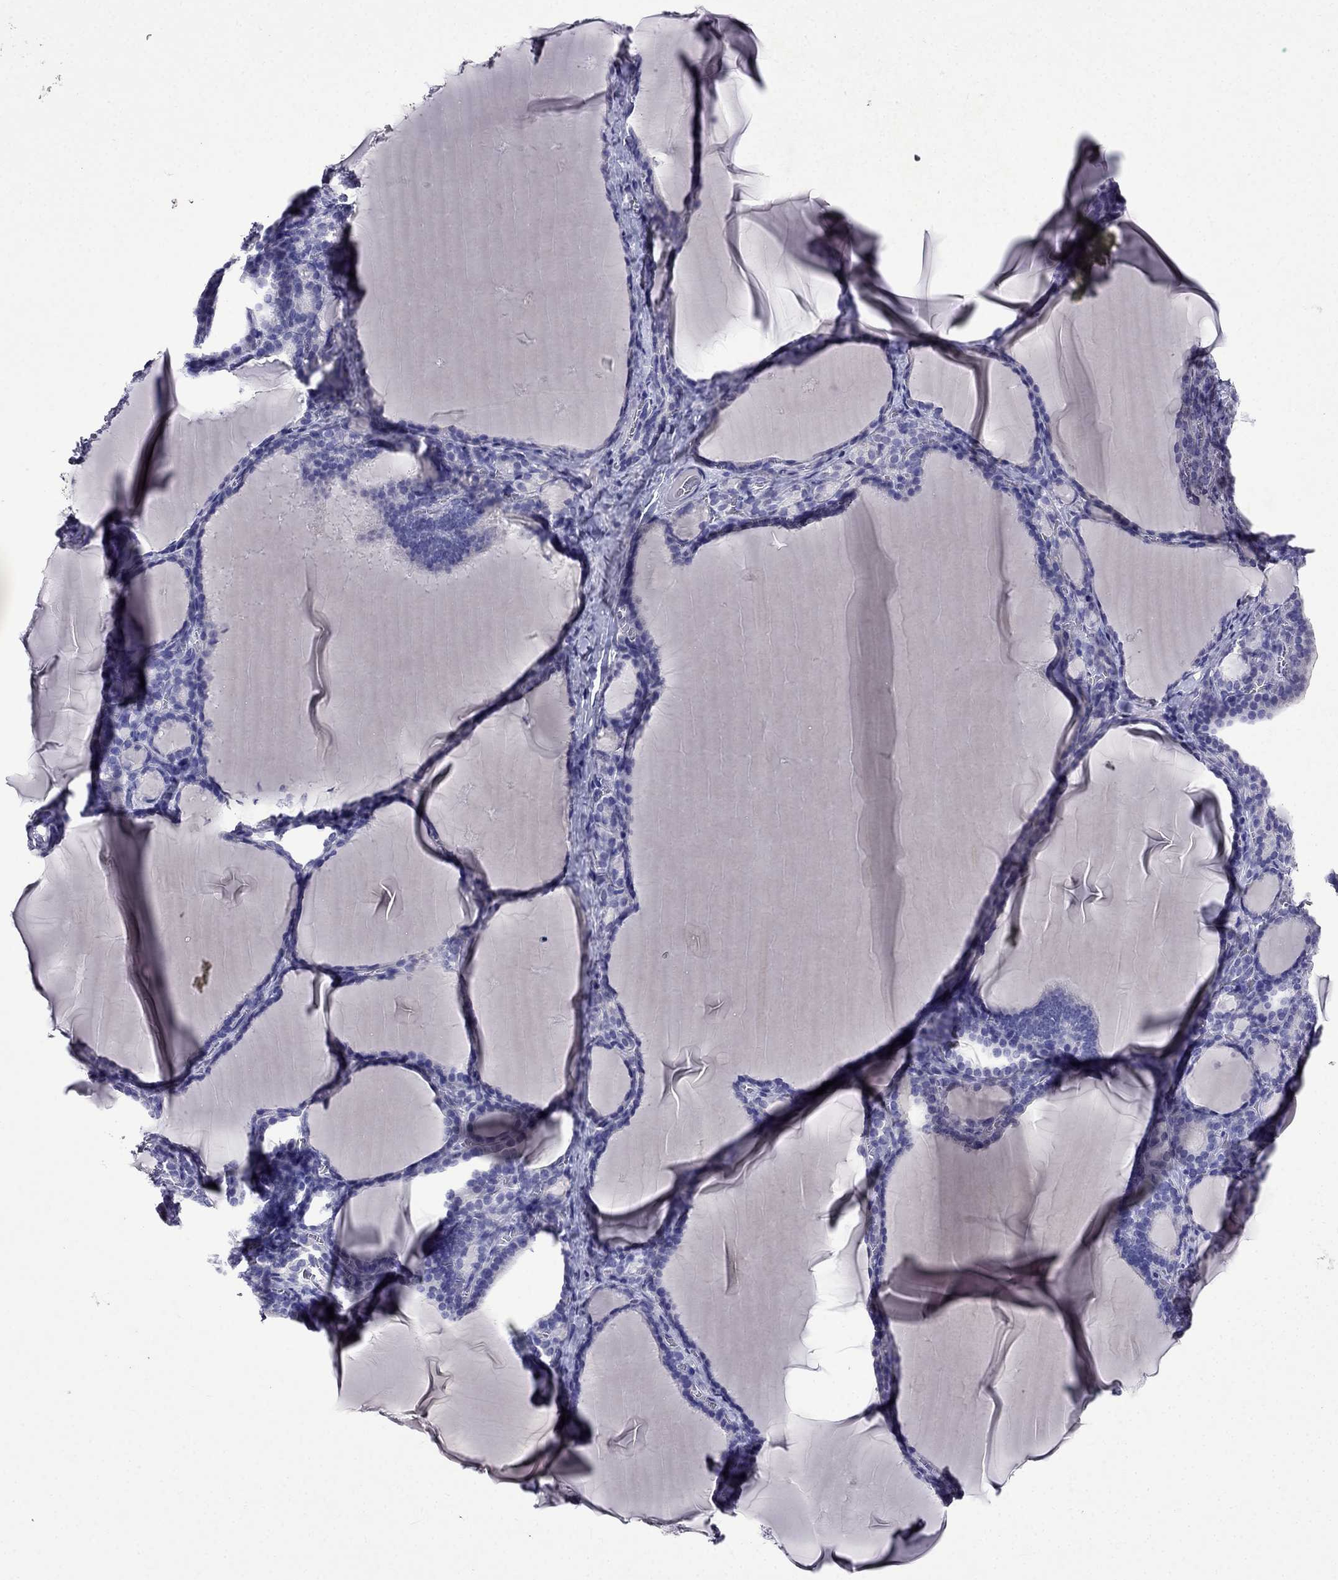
{"staining": {"intensity": "negative", "quantity": "none", "location": "none"}, "tissue": "thyroid gland", "cell_type": "Glandular cells", "image_type": "normal", "snomed": [{"axis": "morphology", "description": "Normal tissue, NOS"}, {"axis": "morphology", "description": "Hyperplasia, NOS"}, {"axis": "topography", "description": "Thyroid gland"}], "caption": "Immunohistochemistry of normal human thyroid gland demonstrates no staining in glandular cells.", "gene": "DNAH17", "patient": {"sex": "female", "age": 27}}